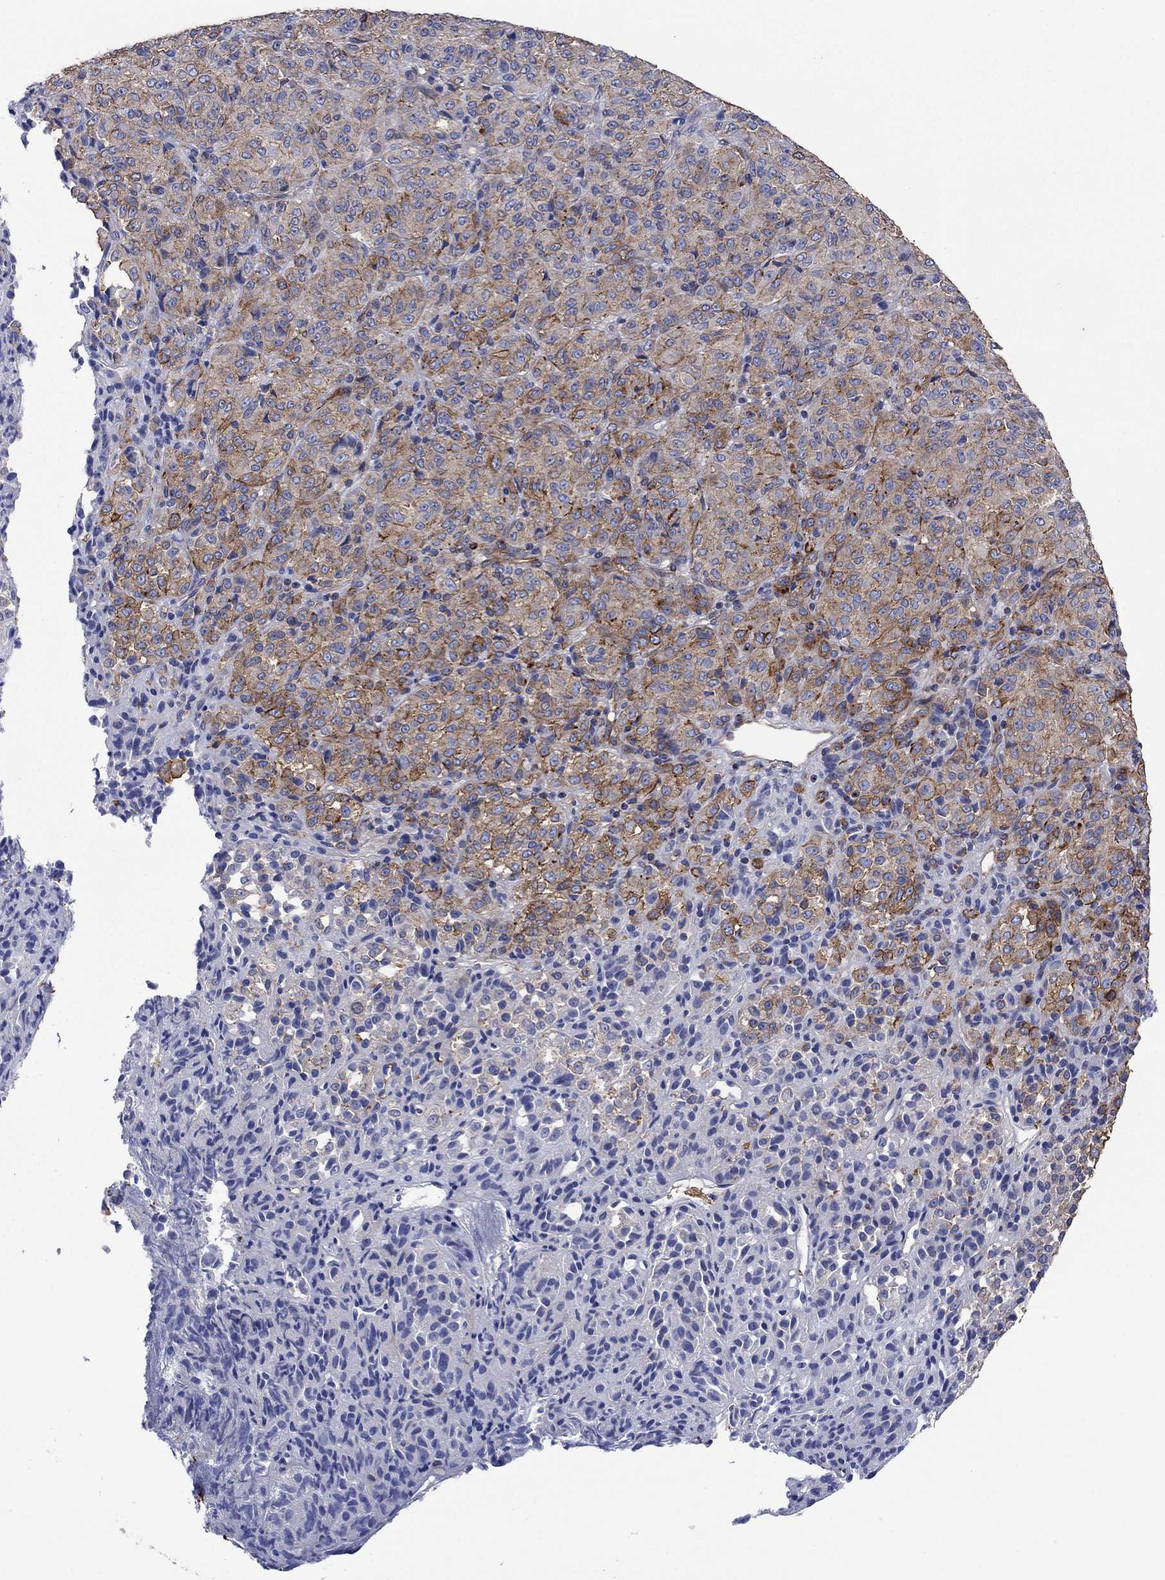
{"staining": {"intensity": "moderate", "quantity": "25%-75%", "location": "cytoplasmic/membranous"}, "tissue": "melanoma", "cell_type": "Tumor cells", "image_type": "cancer", "snomed": [{"axis": "morphology", "description": "Malignant melanoma, Metastatic site"}, {"axis": "topography", "description": "Brain"}], "caption": "Immunohistochemical staining of melanoma demonstrates medium levels of moderate cytoplasmic/membranous protein expression in about 25%-75% of tumor cells.", "gene": "TPRN", "patient": {"sex": "female", "age": 56}}